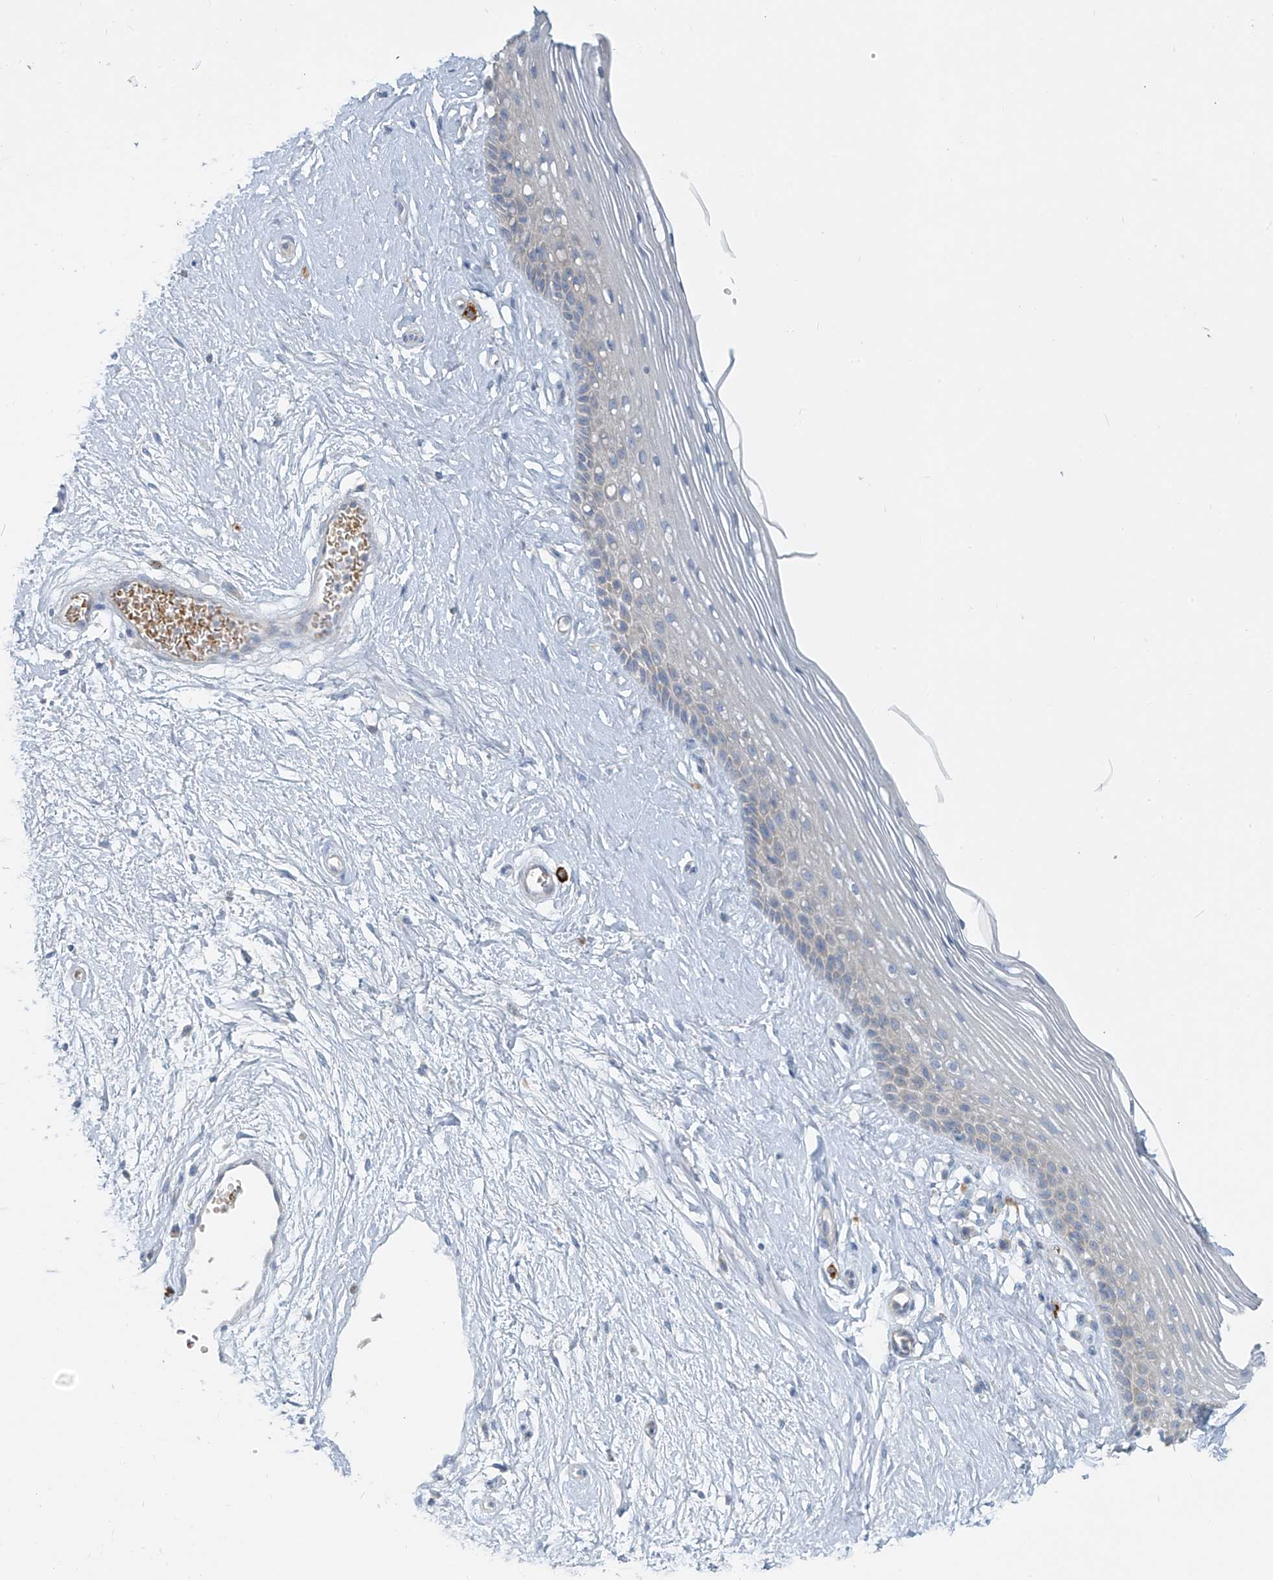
{"staining": {"intensity": "weak", "quantity": "<25%", "location": "cytoplasmic/membranous"}, "tissue": "vagina", "cell_type": "Squamous epithelial cells", "image_type": "normal", "snomed": [{"axis": "morphology", "description": "Normal tissue, NOS"}, {"axis": "topography", "description": "Vagina"}], "caption": "DAB immunohistochemical staining of normal vagina displays no significant staining in squamous epithelial cells.", "gene": "DGKQ", "patient": {"sex": "female", "age": 46}}